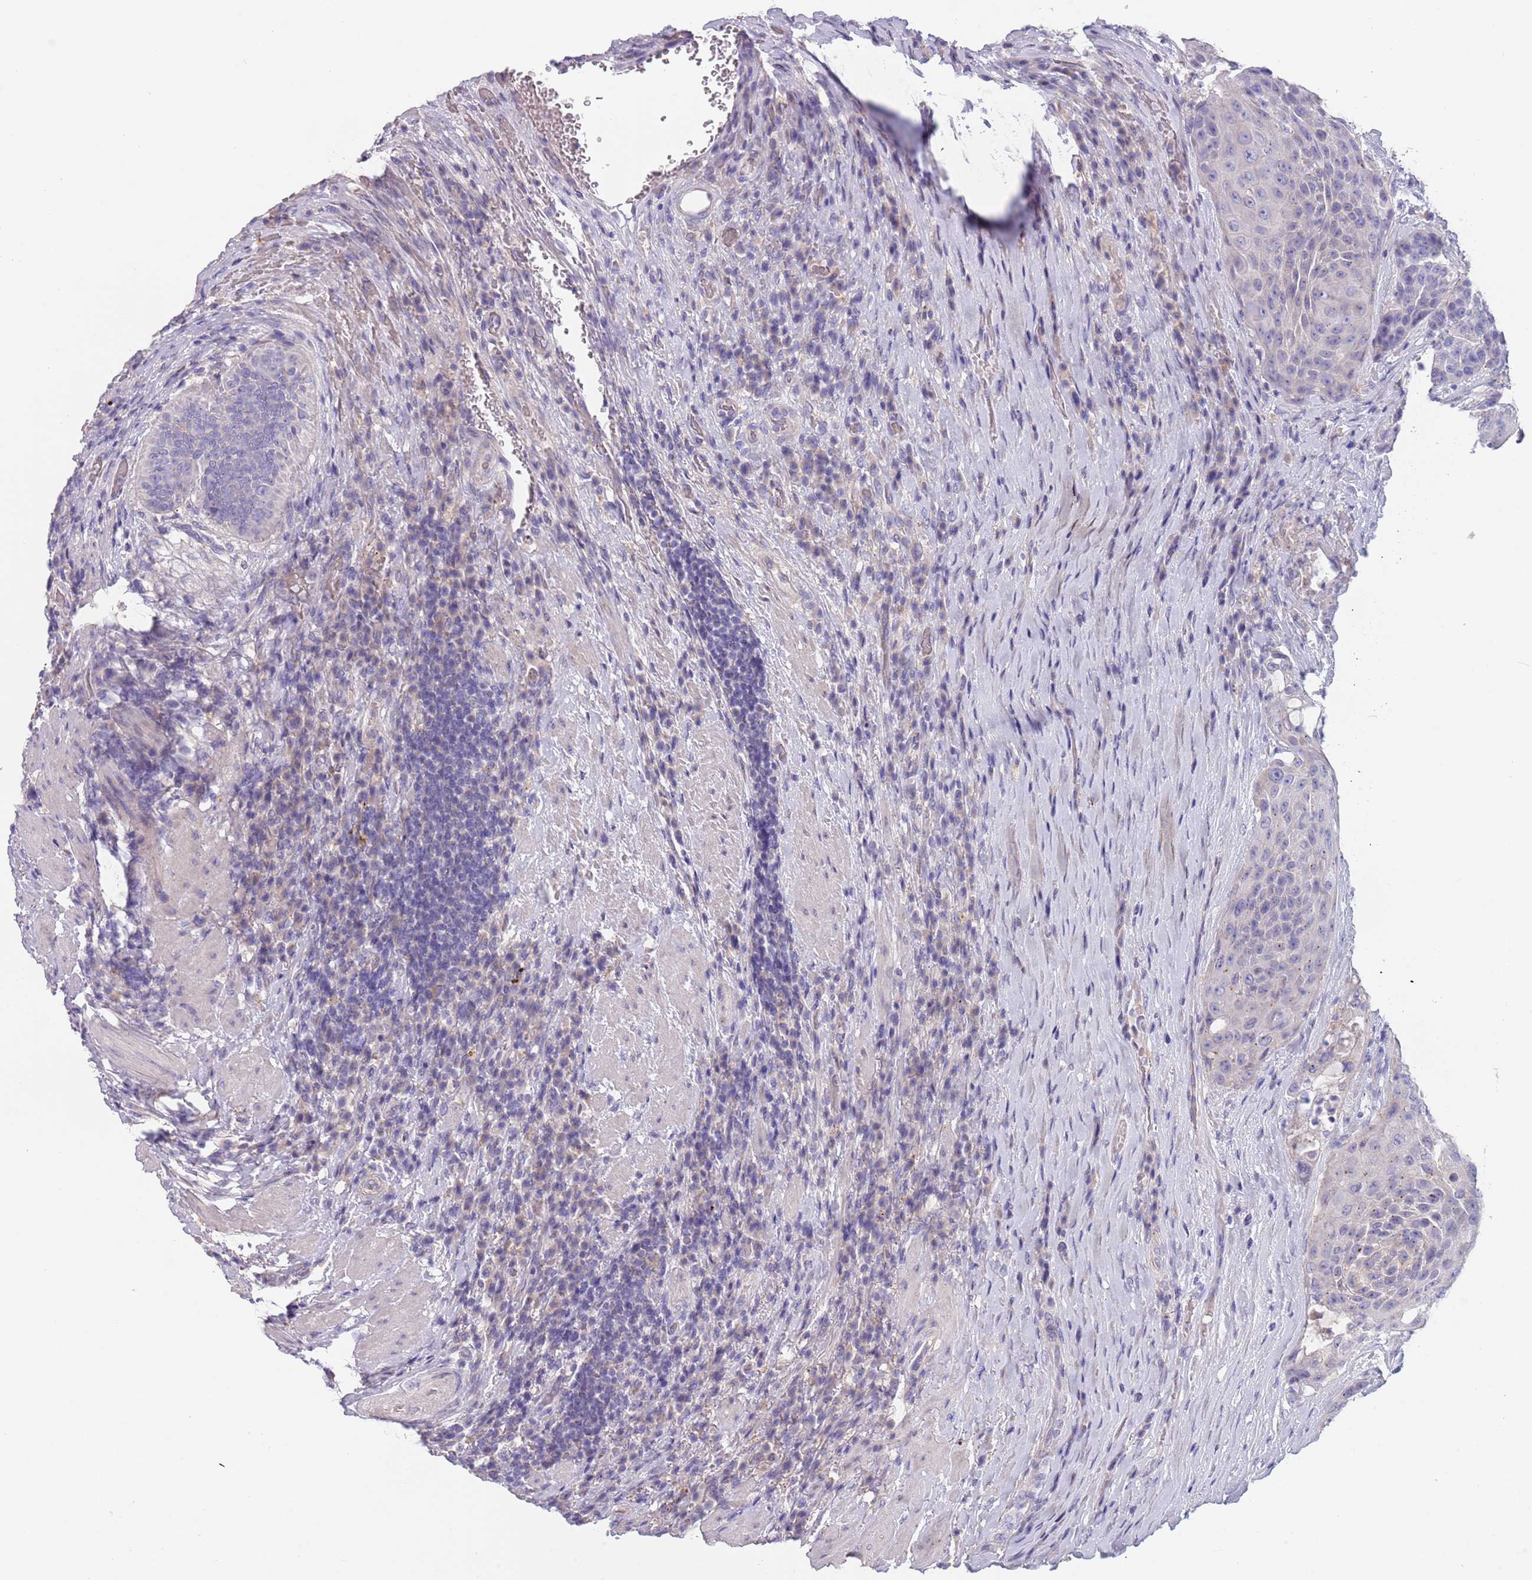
{"staining": {"intensity": "negative", "quantity": "none", "location": "none"}, "tissue": "urothelial cancer", "cell_type": "Tumor cells", "image_type": "cancer", "snomed": [{"axis": "morphology", "description": "Urothelial carcinoma, High grade"}, {"axis": "topography", "description": "Urinary bladder"}], "caption": "This is a histopathology image of immunohistochemistry (IHC) staining of high-grade urothelial carcinoma, which shows no staining in tumor cells.", "gene": "MAN1C1", "patient": {"sex": "female", "age": 63}}